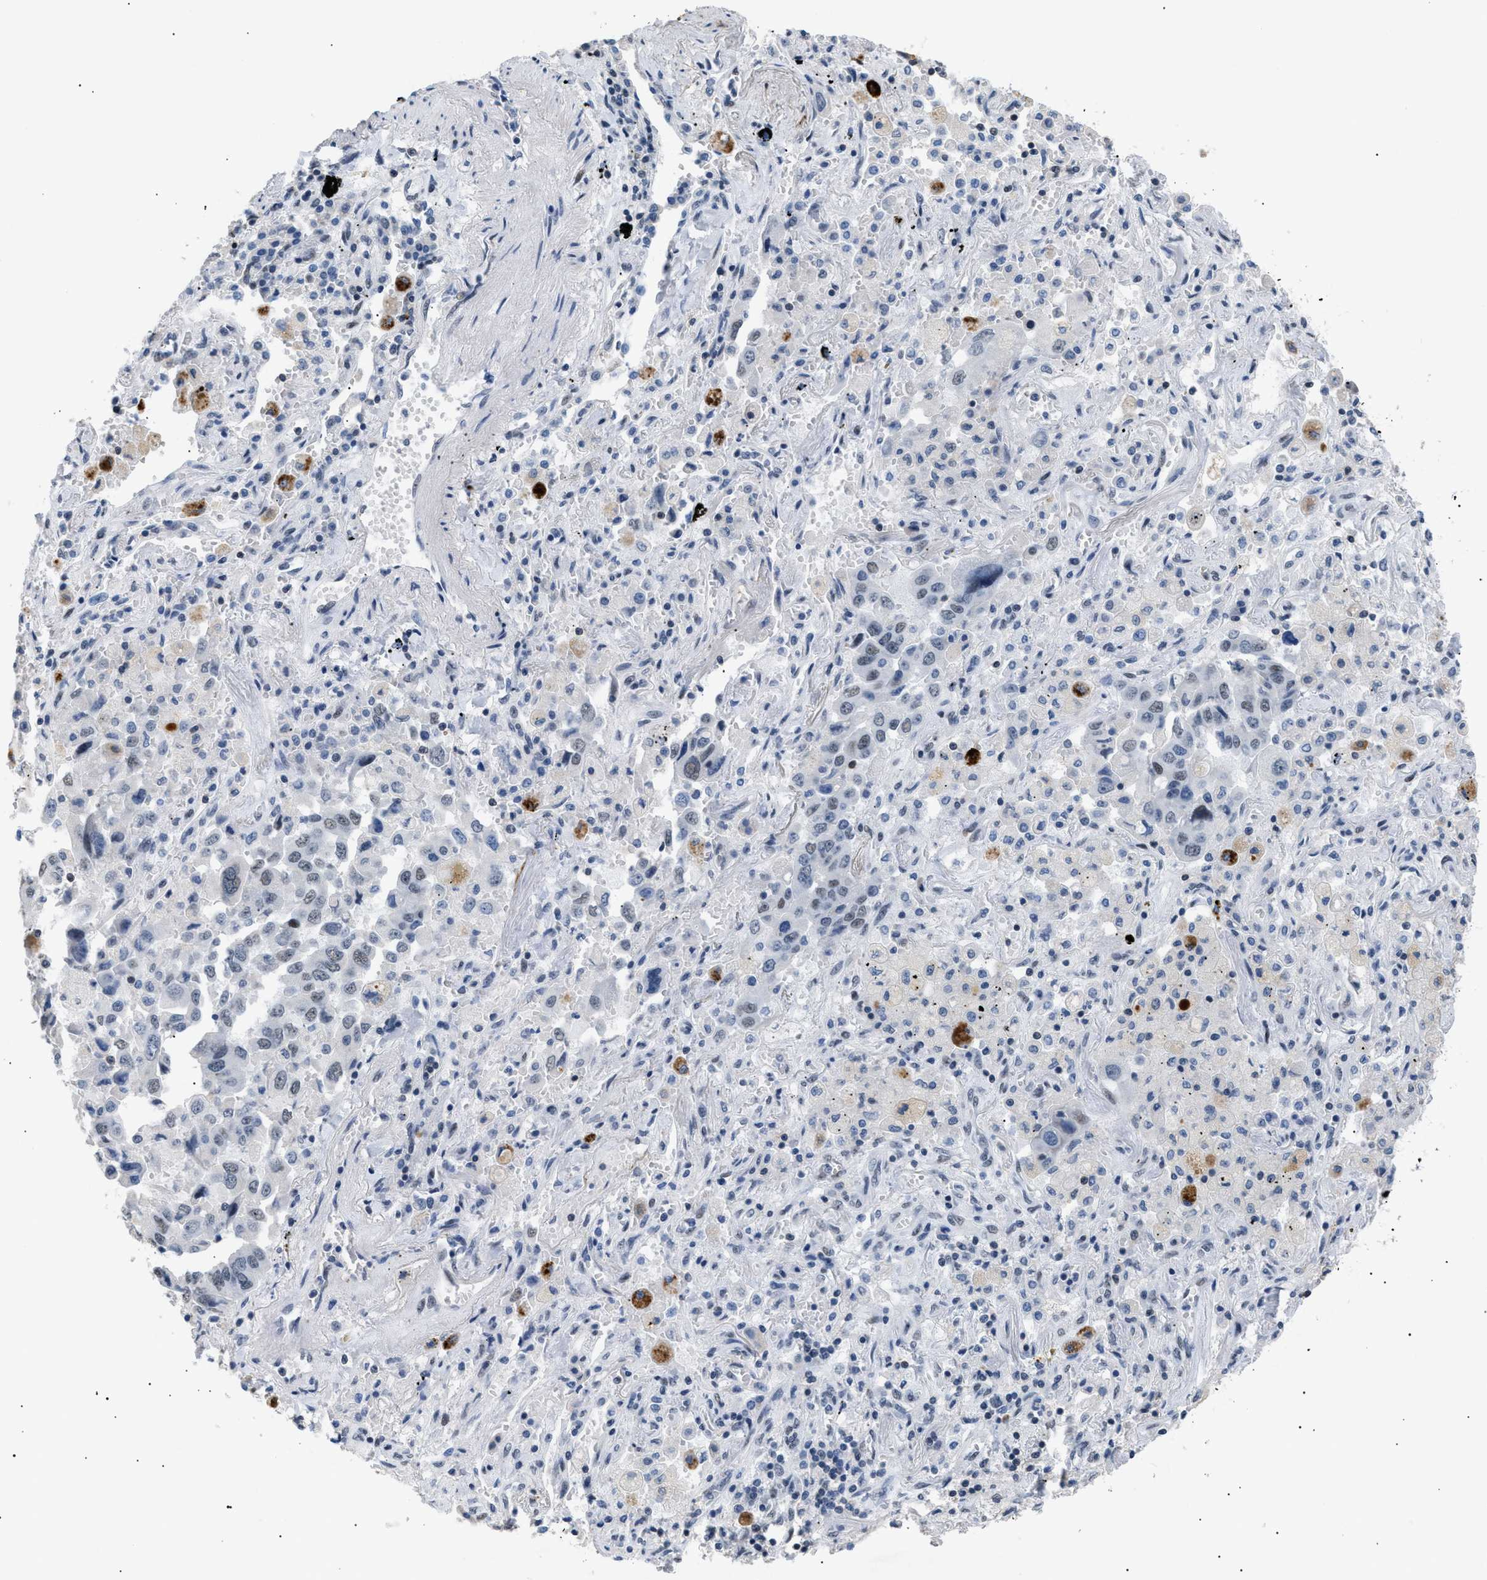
{"staining": {"intensity": "weak", "quantity": "25%-75%", "location": "nuclear"}, "tissue": "lung cancer", "cell_type": "Tumor cells", "image_type": "cancer", "snomed": [{"axis": "morphology", "description": "Adenocarcinoma, NOS"}, {"axis": "topography", "description": "Lung"}], "caption": "Lung cancer stained with a brown dye demonstrates weak nuclear positive positivity in approximately 25%-75% of tumor cells.", "gene": "KCNC3", "patient": {"sex": "female", "age": 65}}